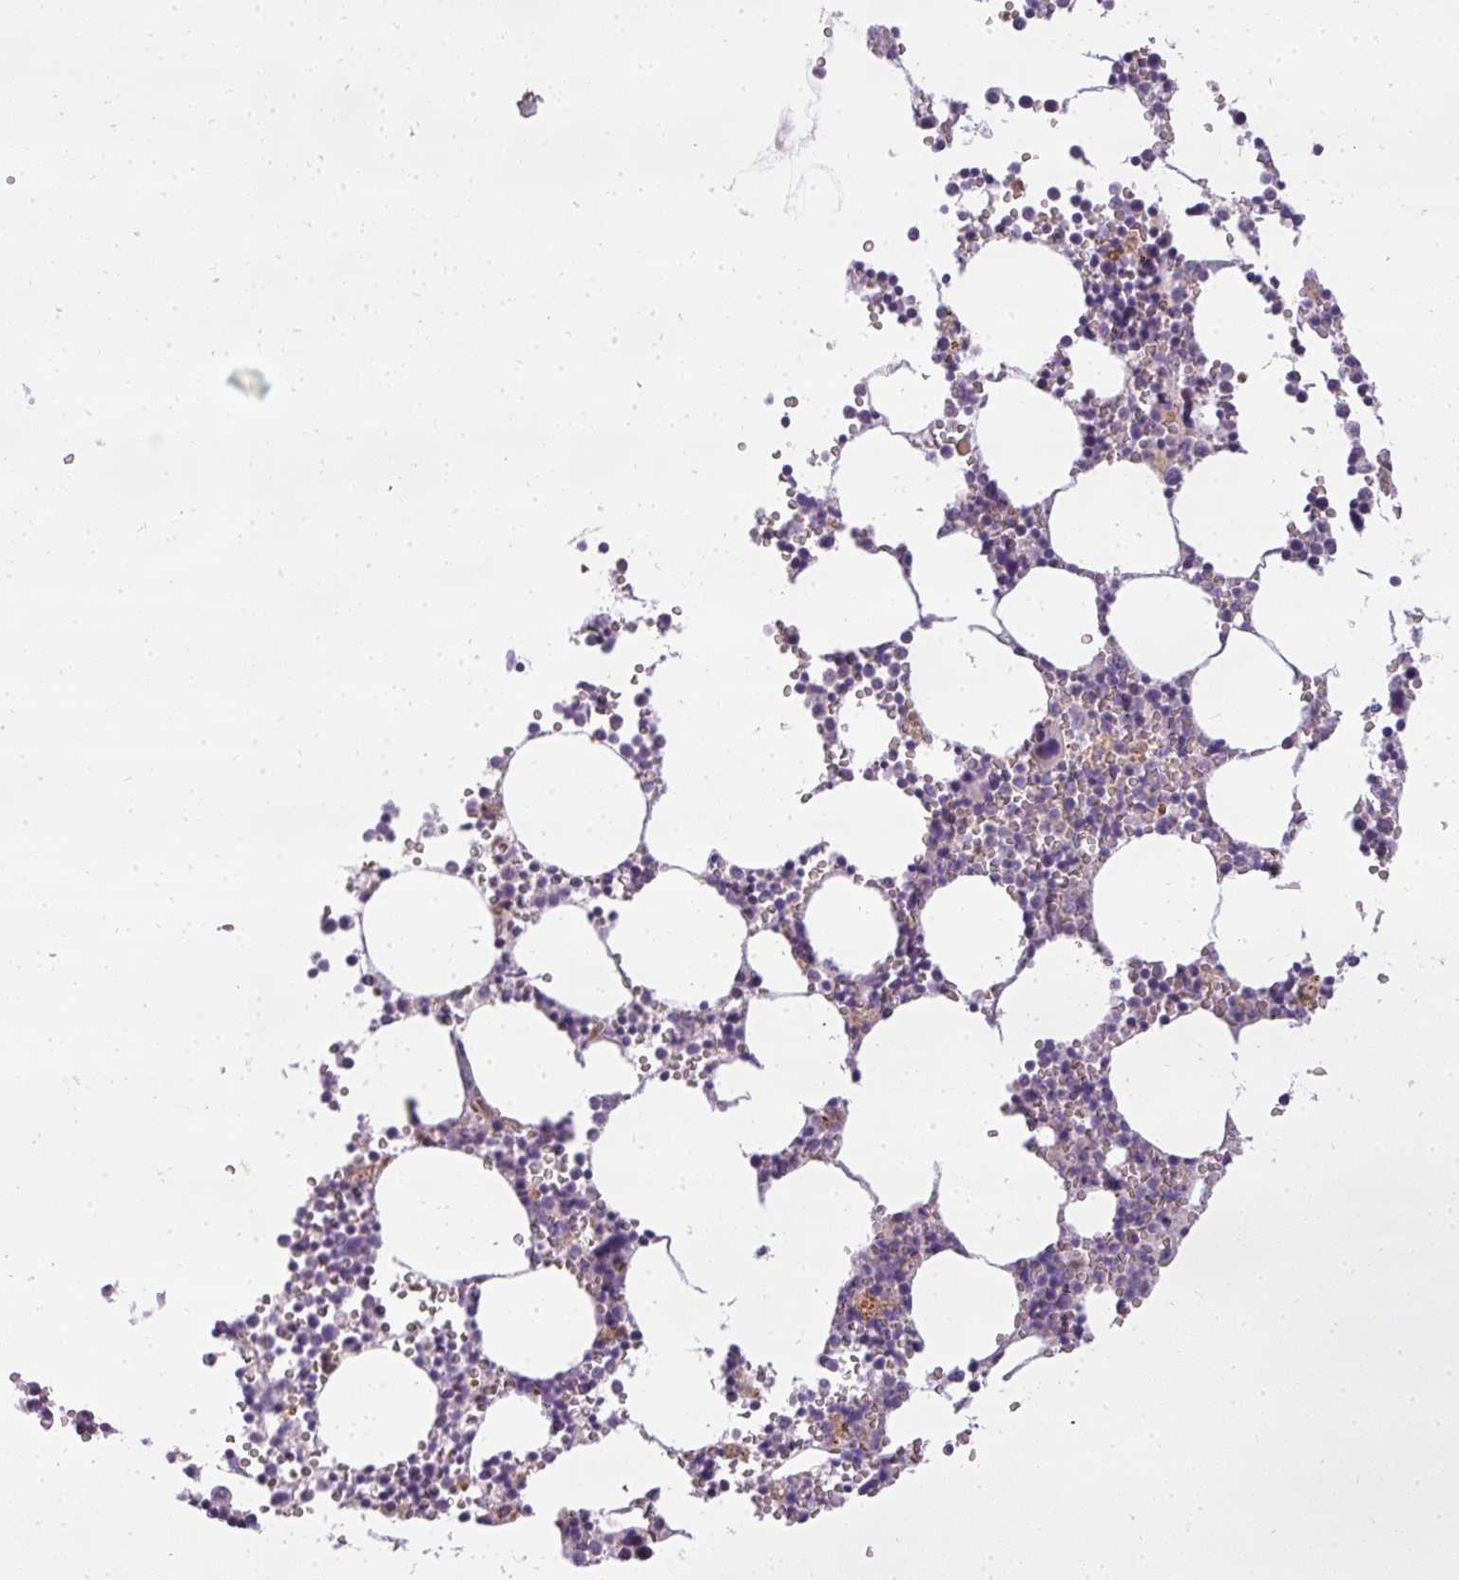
{"staining": {"intensity": "negative", "quantity": "none", "location": "none"}, "tissue": "bone marrow", "cell_type": "Hematopoietic cells", "image_type": "normal", "snomed": [{"axis": "morphology", "description": "Normal tissue, NOS"}, {"axis": "topography", "description": "Bone marrow"}], "caption": "Unremarkable bone marrow was stained to show a protein in brown. There is no significant staining in hematopoietic cells.", "gene": "ATP6V1D", "patient": {"sex": "female", "age": 64}}